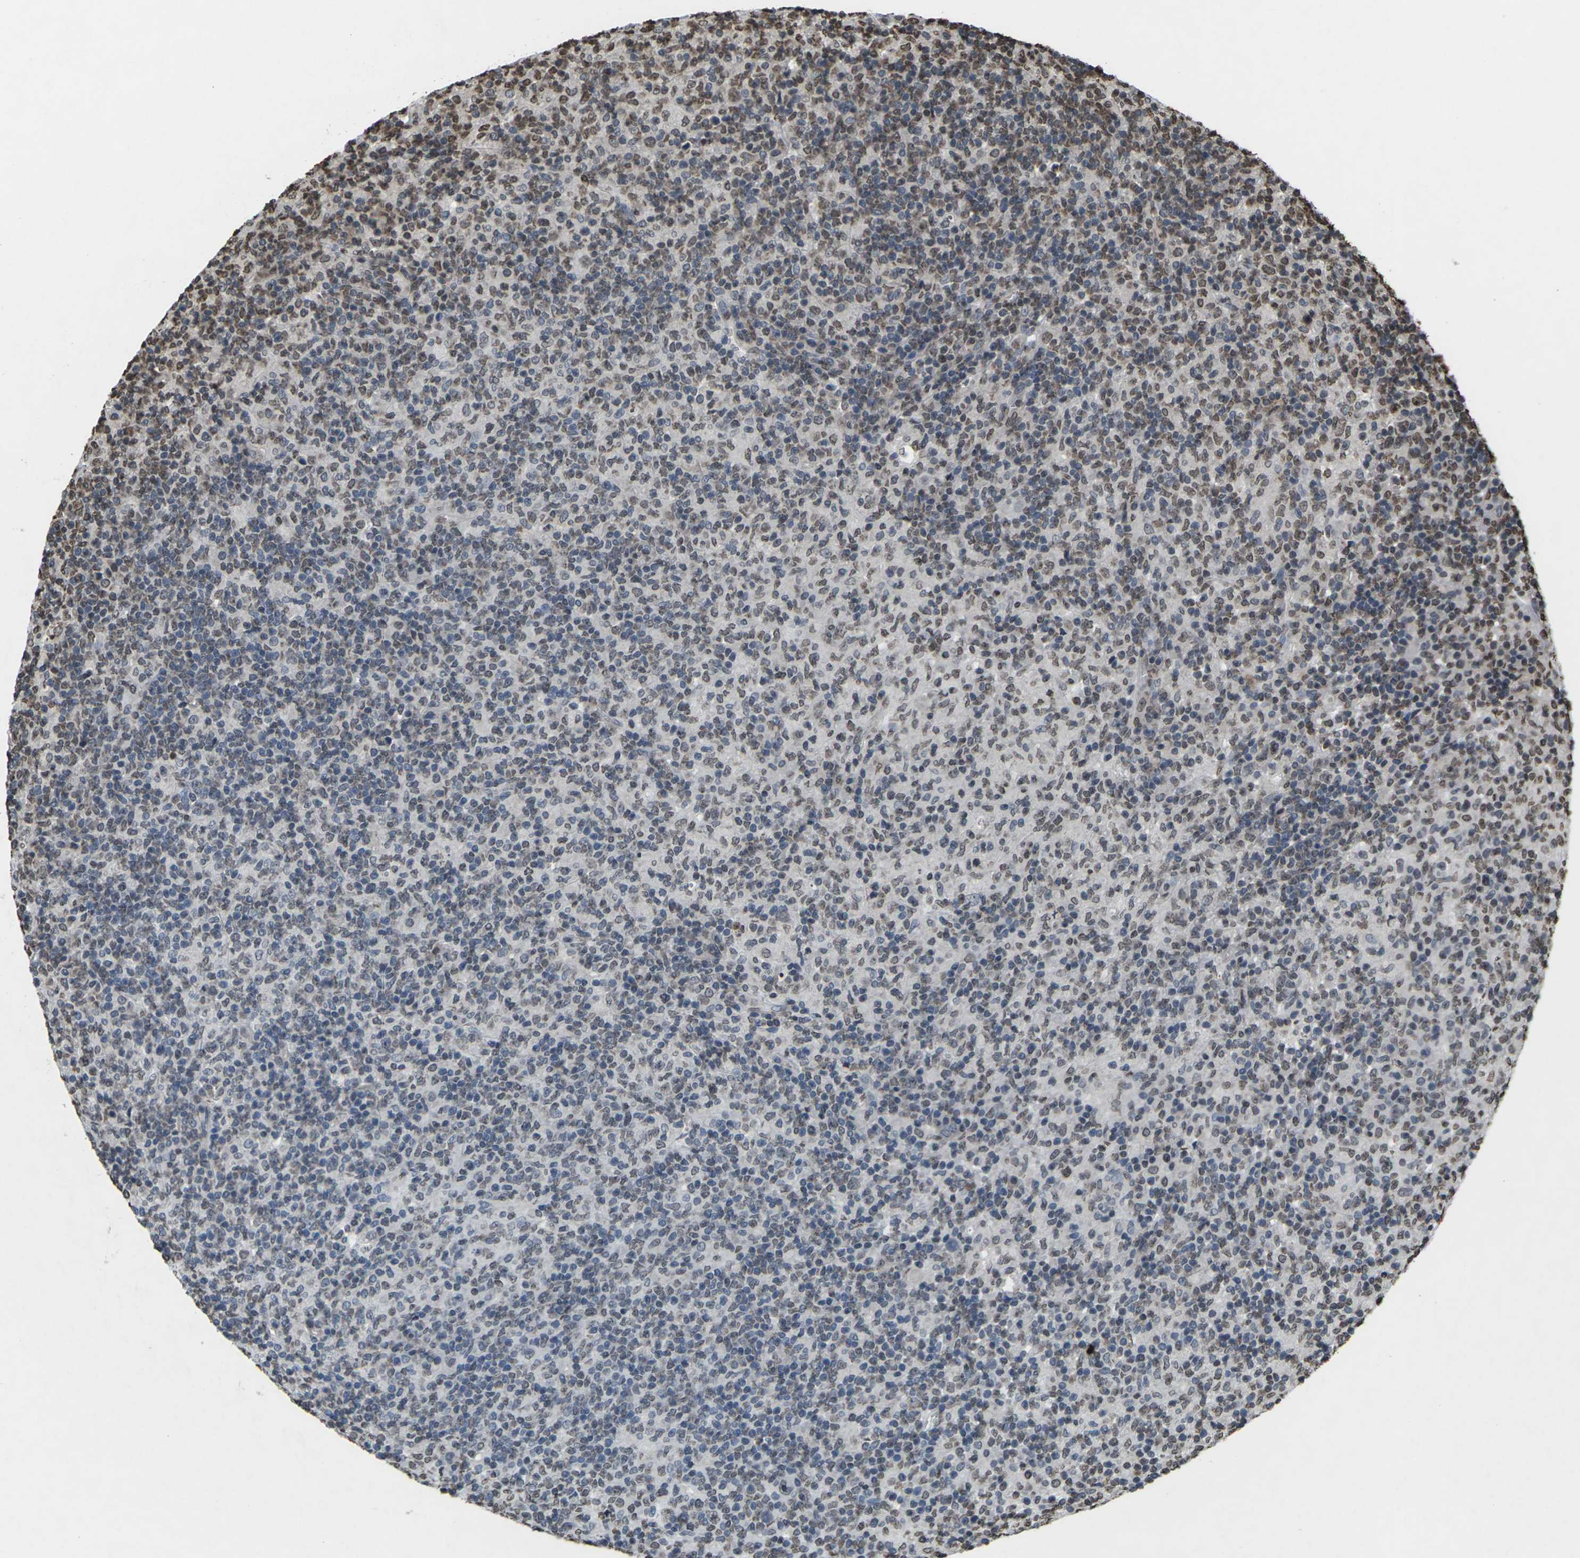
{"staining": {"intensity": "weak", "quantity": "25%-75%", "location": "nuclear"}, "tissue": "lymphoma", "cell_type": "Tumor cells", "image_type": "cancer", "snomed": [{"axis": "morphology", "description": "Hodgkin's disease, NOS"}, {"axis": "topography", "description": "Lymph node"}], "caption": "Protein staining by IHC shows weak nuclear positivity in approximately 25%-75% of tumor cells in lymphoma. Using DAB (3,3'-diaminobenzidine) (brown) and hematoxylin (blue) stains, captured at high magnification using brightfield microscopy.", "gene": "EMSY", "patient": {"sex": "male", "age": 70}}